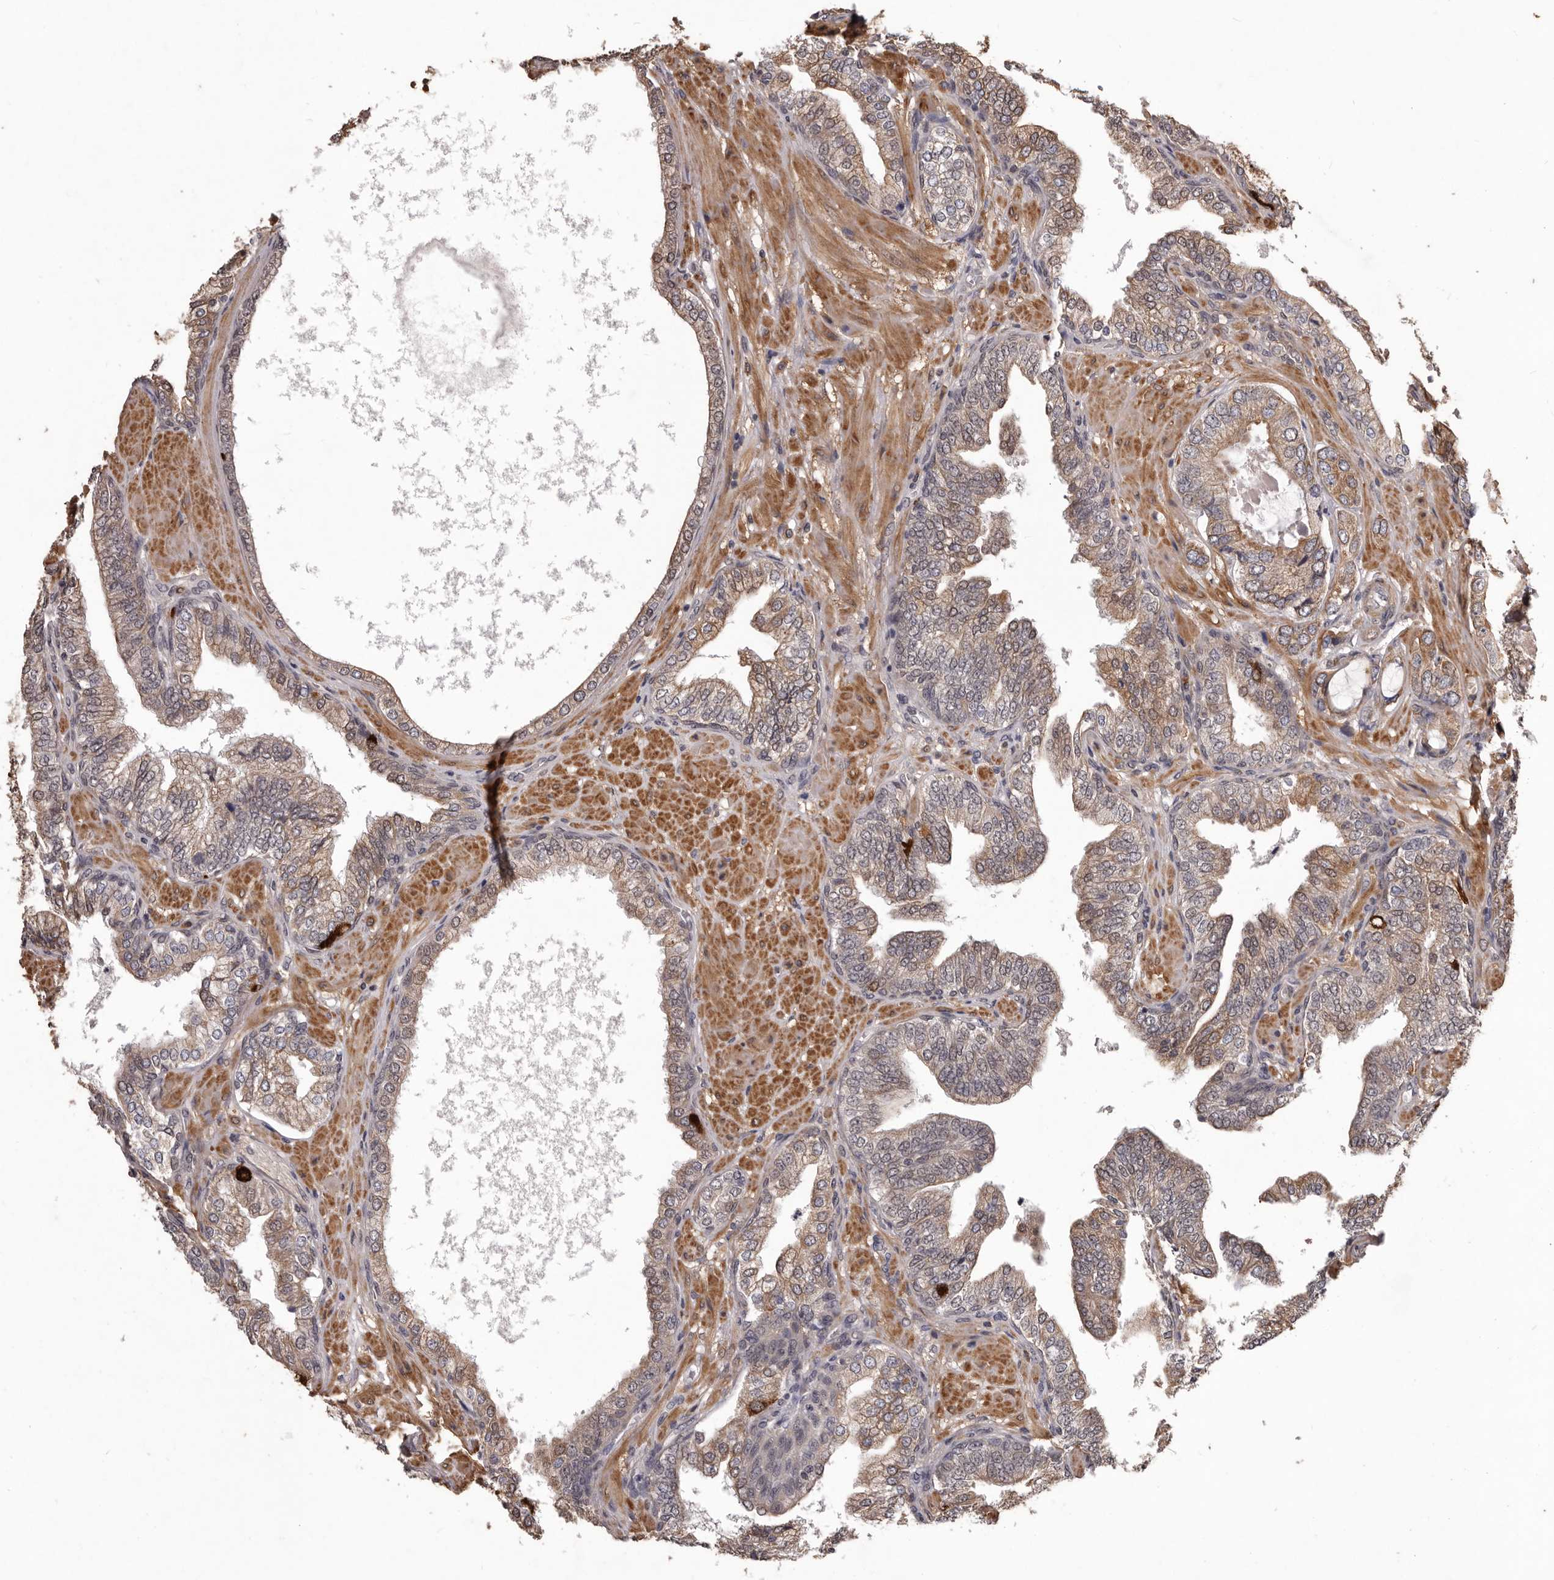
{"staining": {"intensity": "moderate", "quantity": "25%-75%", "location": "cytoplasmic/membranous"}, "tissue": "prostate cancer", "cell_type": "Tumor cells", "image_type": "cancer", "snomed": [{"axis": "morphology", "description": "Adenocarcinoma, High grade"}, {"axis": "topography", "description": "Prostate"}], "caption": "This is an image of immunohistochemistry staining of adenocarcinoma (high-grade) (prostate), which shows moderate staining in the cytoplasmic/membranous of tumor cells.", "gene": "CELF3", "patient": {"sex": "male", "age": 59}}